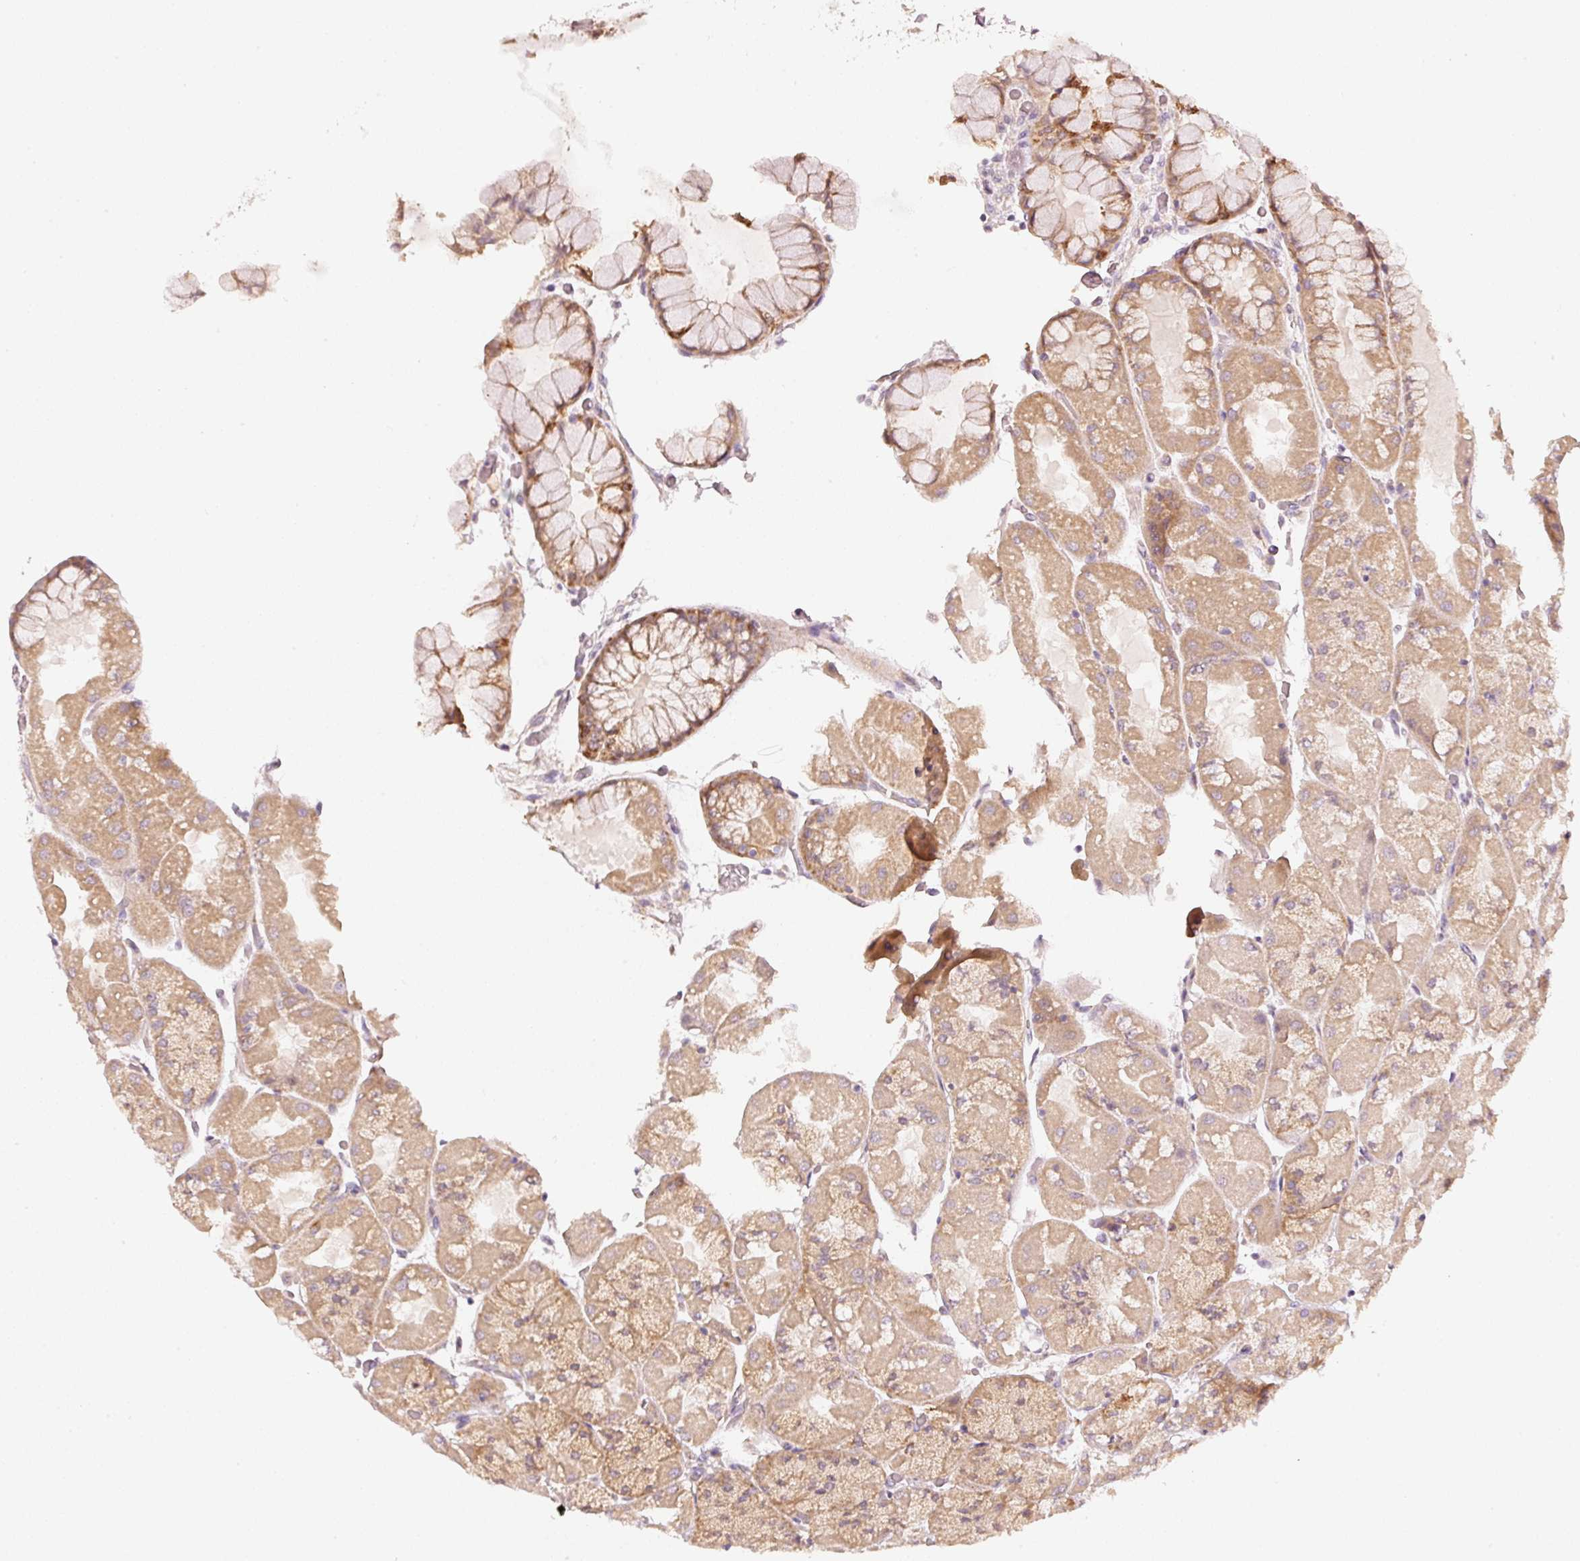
{"staining": {"intensity": "moderate", "quantity": ">75%", "location": "cytoplasmic/membranous"}, "tissue": "stomach", "cell_type": "Glandular cells", "image_type": "normal", "snomed": [{"axis": "morphology", "description": "Normal tissue, NOS"}, {"axis": "topography", "description": "Stomach"}], "caption": "High-power microscopy captured an IHC image of normal stomach, revealing moderate cytoplasmic/membranous expression in about >75% of glandular cells.", "gene": "ARHGAP22", "patient": {"sex": "female", "age": 61}}